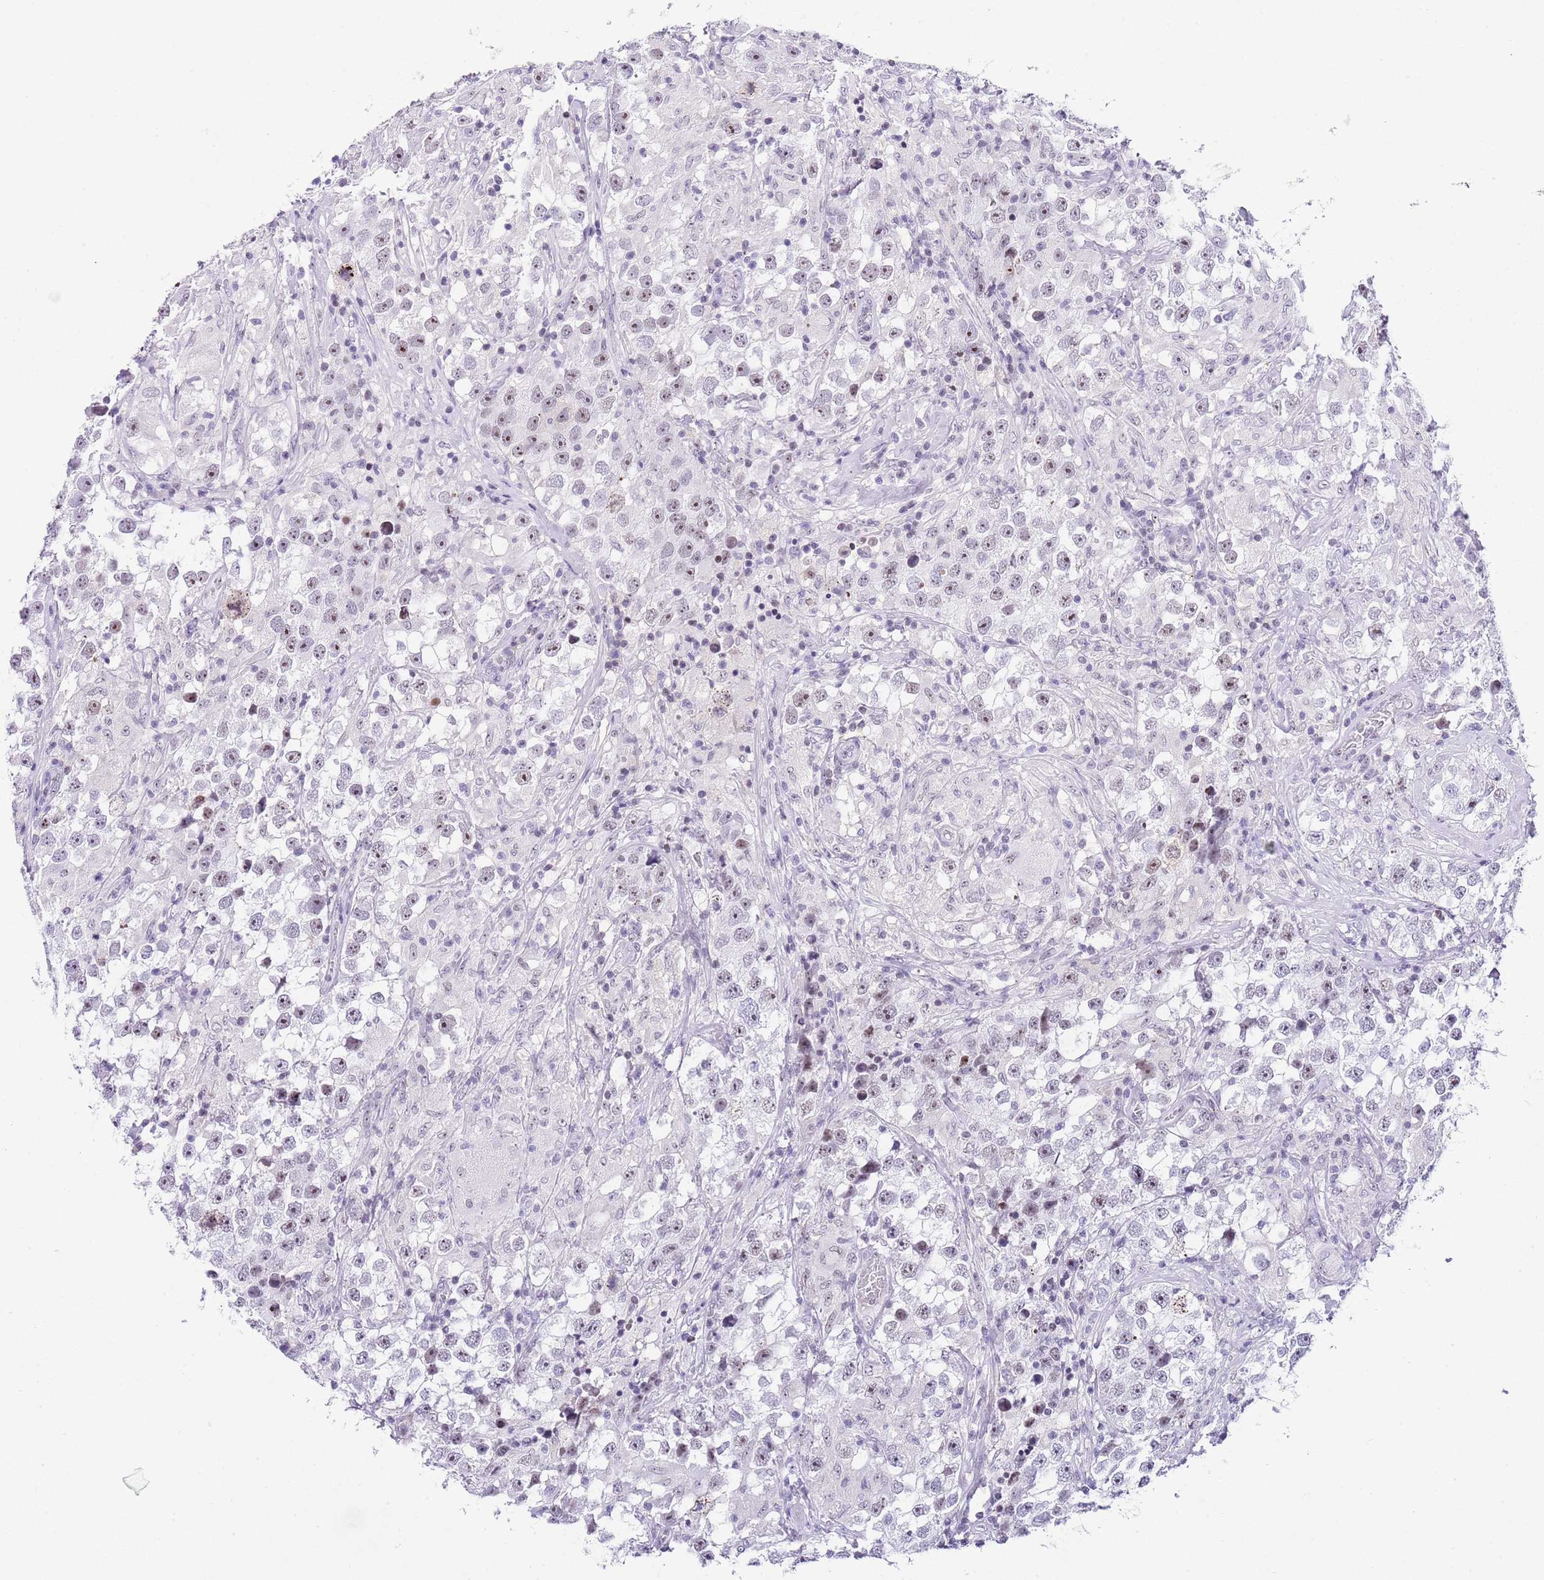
{"staining": {"intensity": "weak", "quantity": "25%-75%", "location": "nuclear"}, "tissue": "testis cancer", "cell_type": "Tumor cells", "image_type": "cancer", "snomed": [{"axis": "morphology", "description": "Seminoma, NOS"}, {"axis": "topography", "description": "Testis"}], "caption": "Immunohistochemical staining of human testis seminoma reveals low levels of weak nuclear protein expression in about 25%-75% of tumor cells. Nuclei are stained in blue.", "gene": "NOP56", "patient": {"sex": "male", "age": 46}}